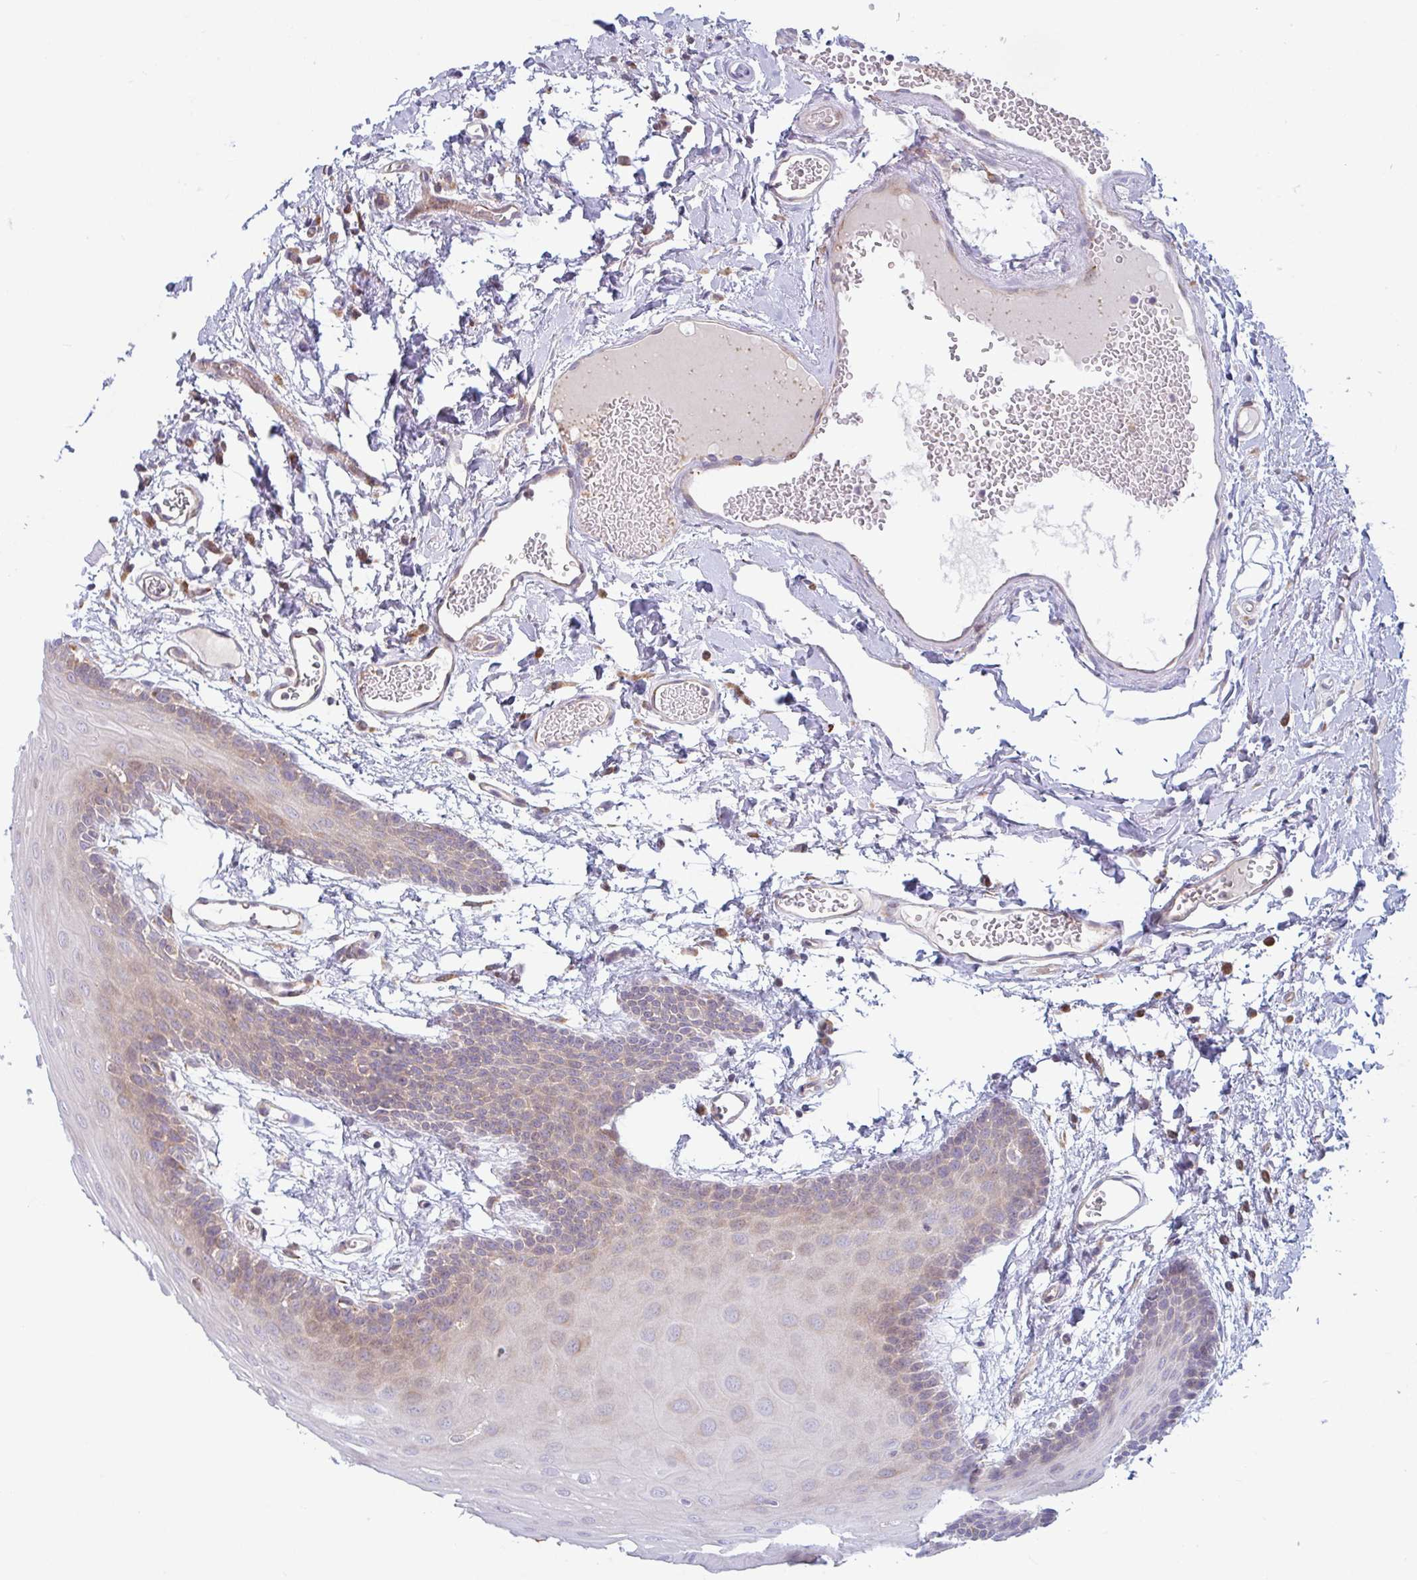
{"staining": {"intensity": "weak", "quantity": "<25%", "location": "cytoplasmic/membranous"}, "tissue": "oral mucosa", "cell_type": "Squamous epithelial cells", "image_type": "normal", "snomed": [{"axis": "morphology", "description": "Normal tissue, NOS"}, {"axis": "topography", "description": "Oral tissue"}, {"axis": "topography", "description": "Tounge, NOS"}], "caption": "Immunohistochemical staining of normal oral mucosa exhibits no significant positivity in squamous epithelial cells.", "gene": "RIT1", "patient": {"sex": "female", "age": 60}}